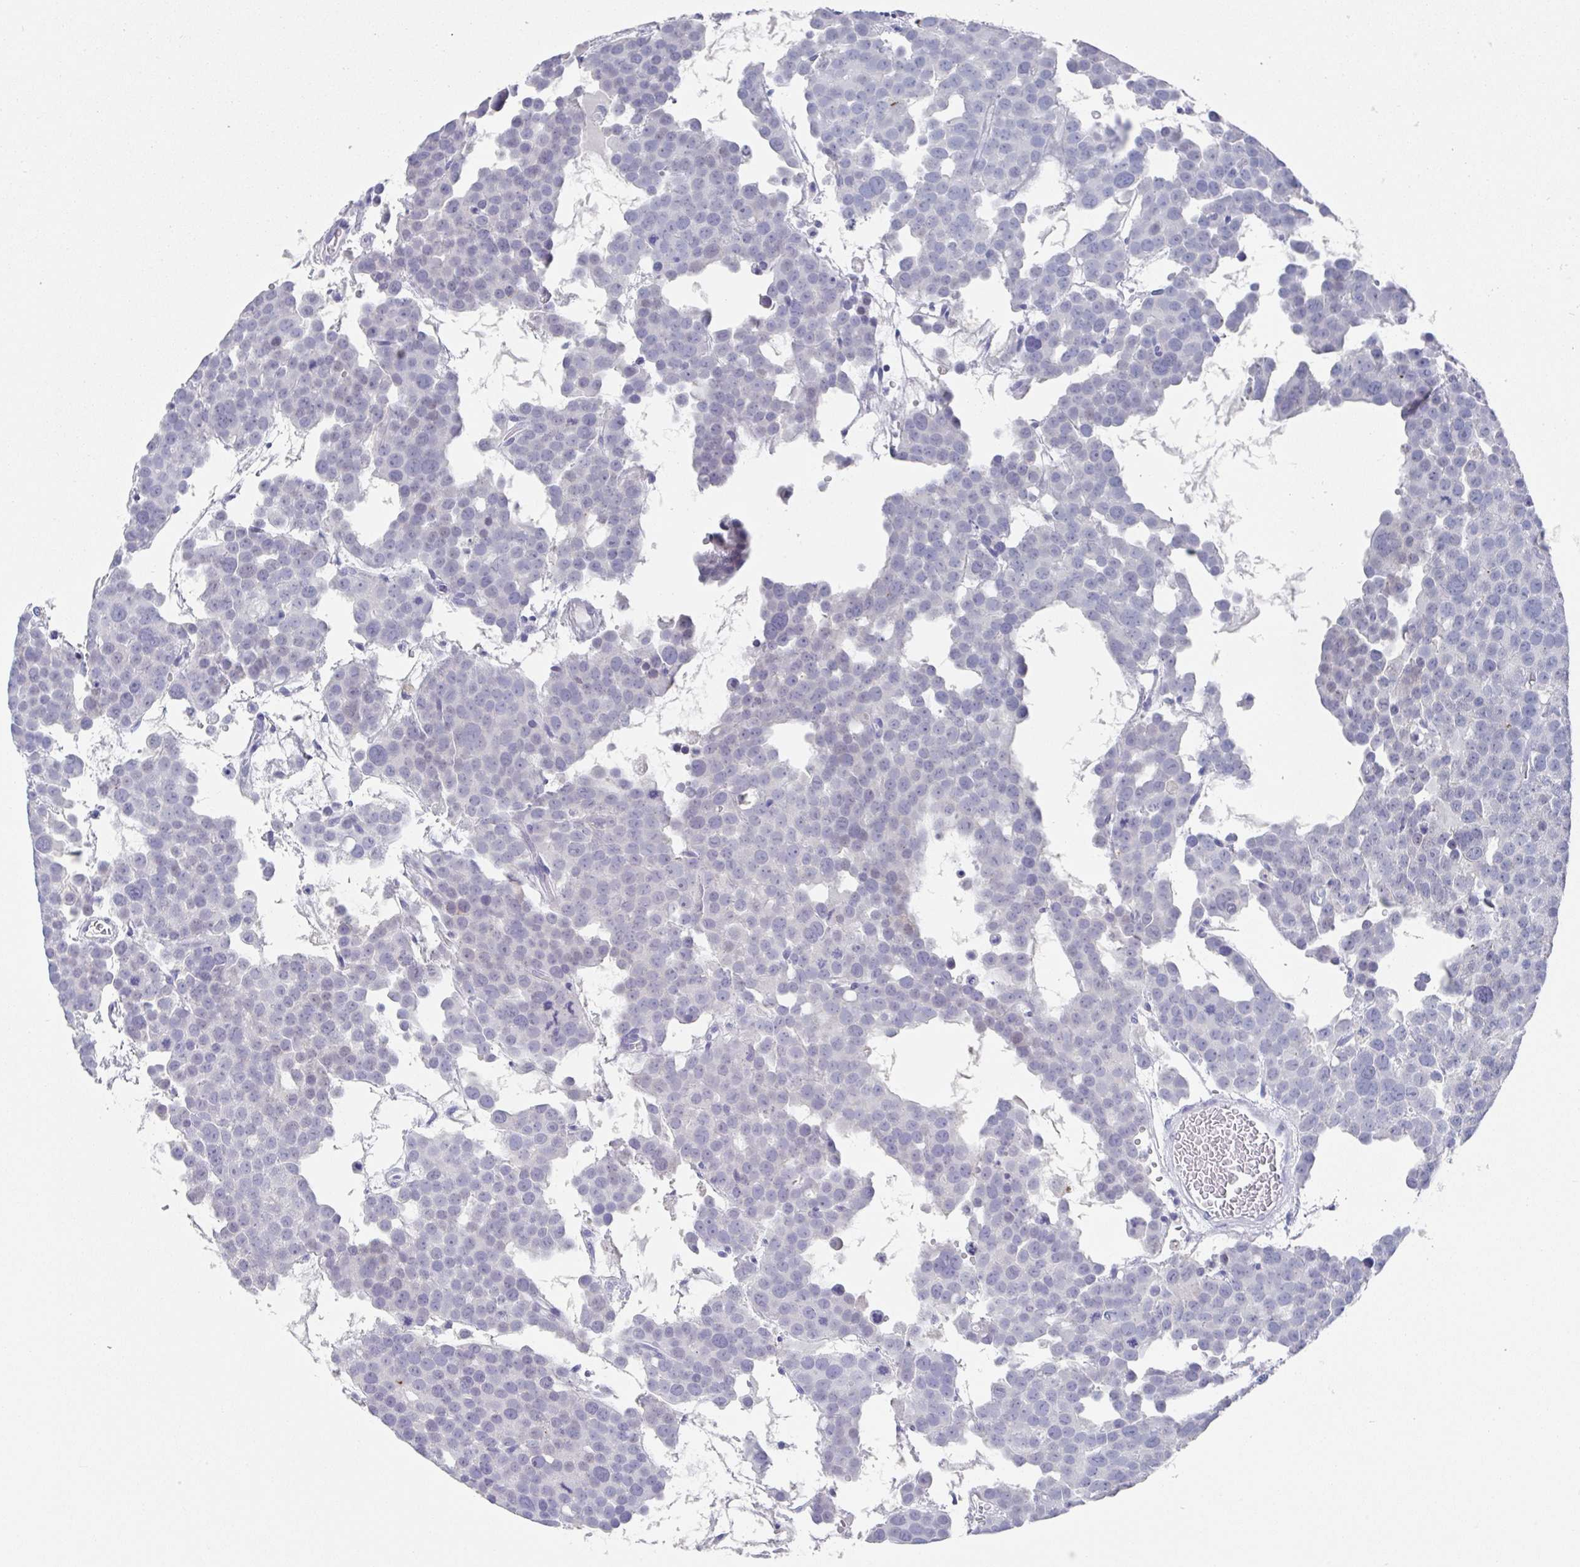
{"staining": {"intensity": "negative", "quantity": "none", "location": "none"}, "tissue": "testis cancer", "cell_type": "Tumor cells", "image_type": "cancer", "snomed": [{"axis": "morphology", "description": "Seminoma, NOS"}, {"axis": "topography", "description": "Testis"}], "caption": "This is an immunohistochemistry image of human seminoma (testis). There is no positivity in tumor cells.", "gene": "TNFRSF8", "patient": {"sex": "male", "age": 71}}